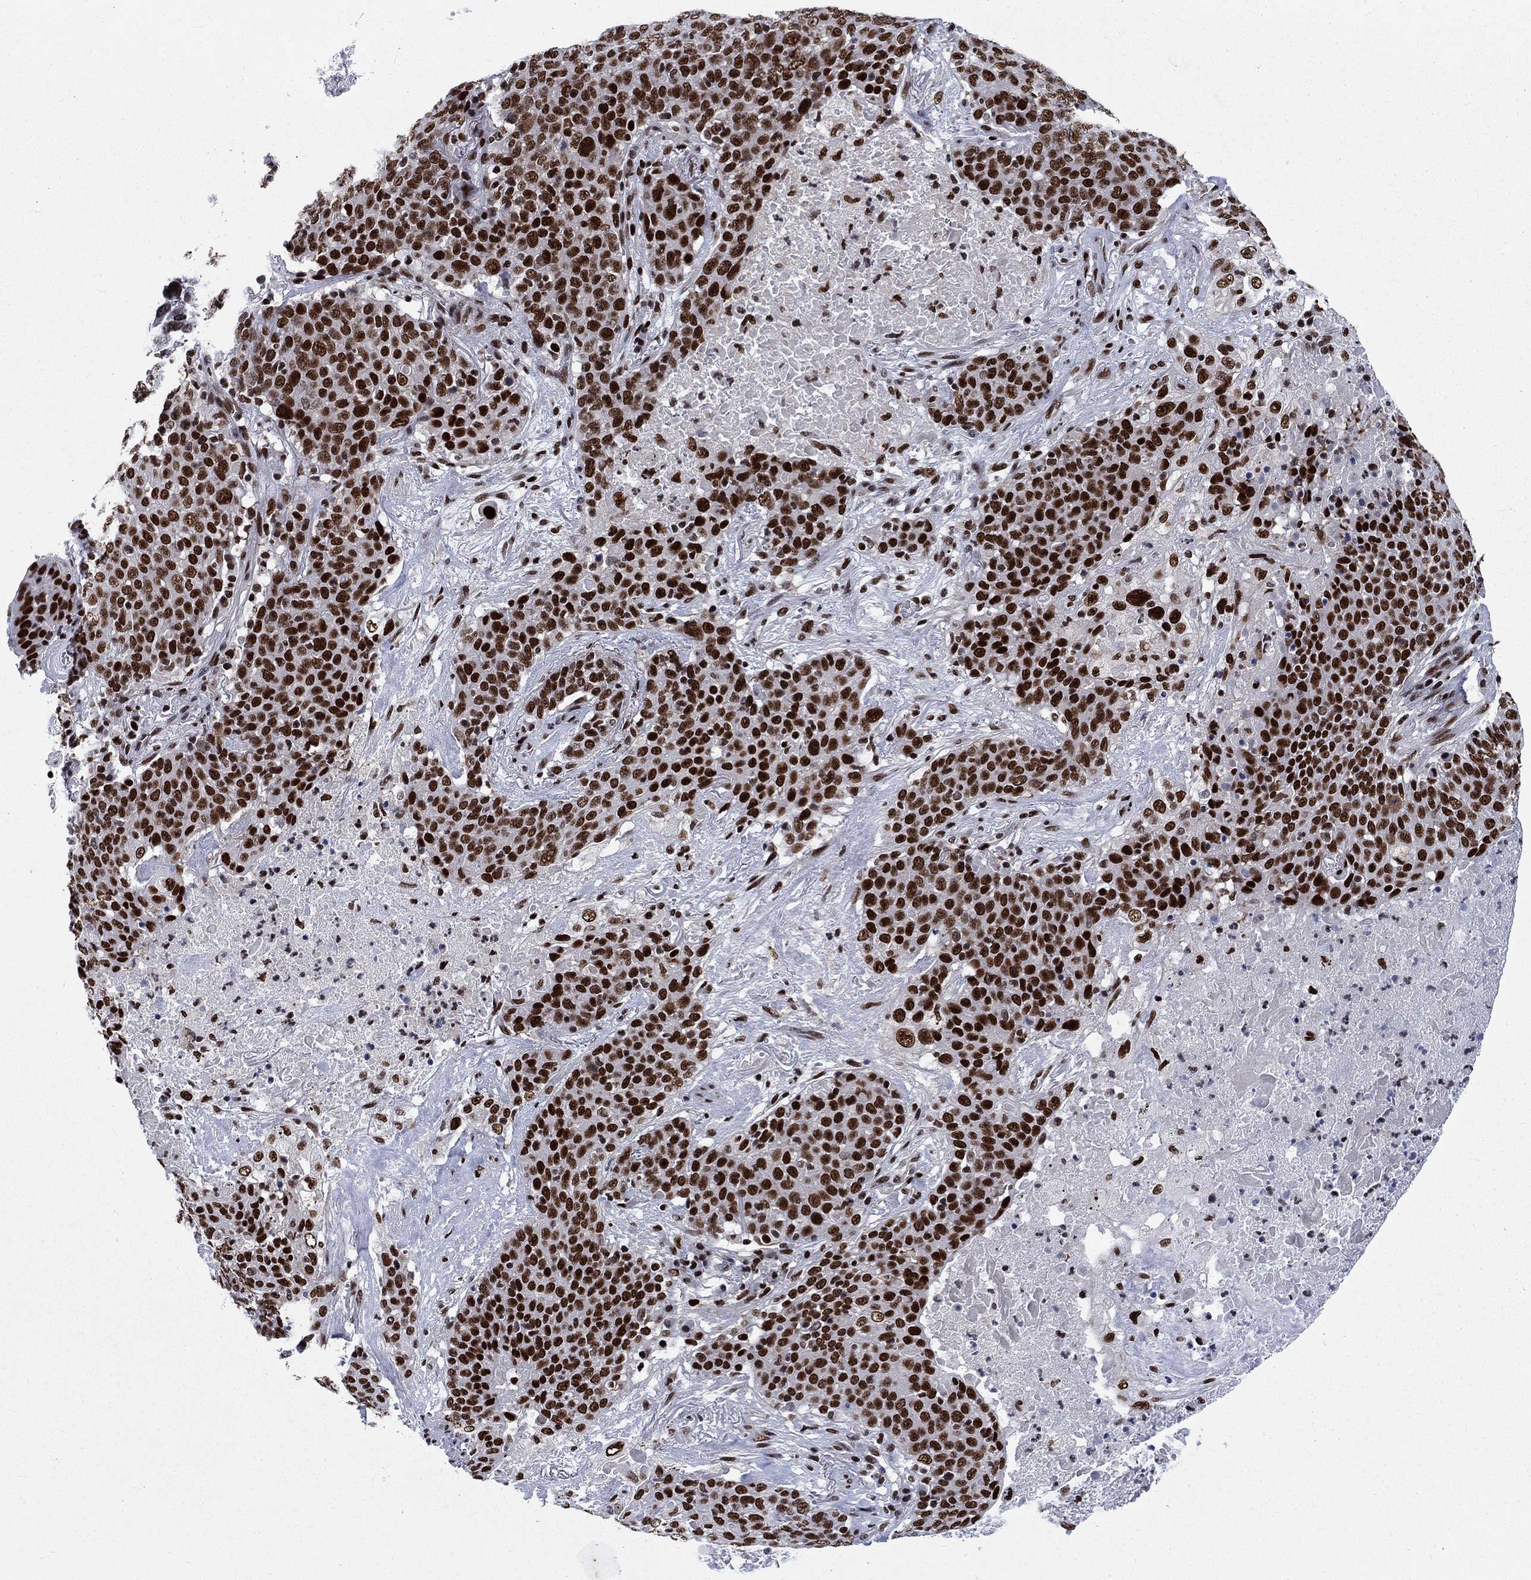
{"staining": {"intensity": "strong", "quantity": ">75%", "location": "nuclear"}, "tissue": "lung cancer", "cell_type": "Tumor cells", "image_type": "cancer", "snomed": [{"axis": "morphology", "description": "Squamous cell carcinoma, NOS"}, {"axis": "topography", "description": "Lung"}], "caption": "Lung squamous cell carcinoma was stained to show a protein in brown. There is high levels of strong nuclear positivity in approximately >75% of tumor cells.", "gene": "RPRD1B", "patient": {"sex": "male", "age": 82}}